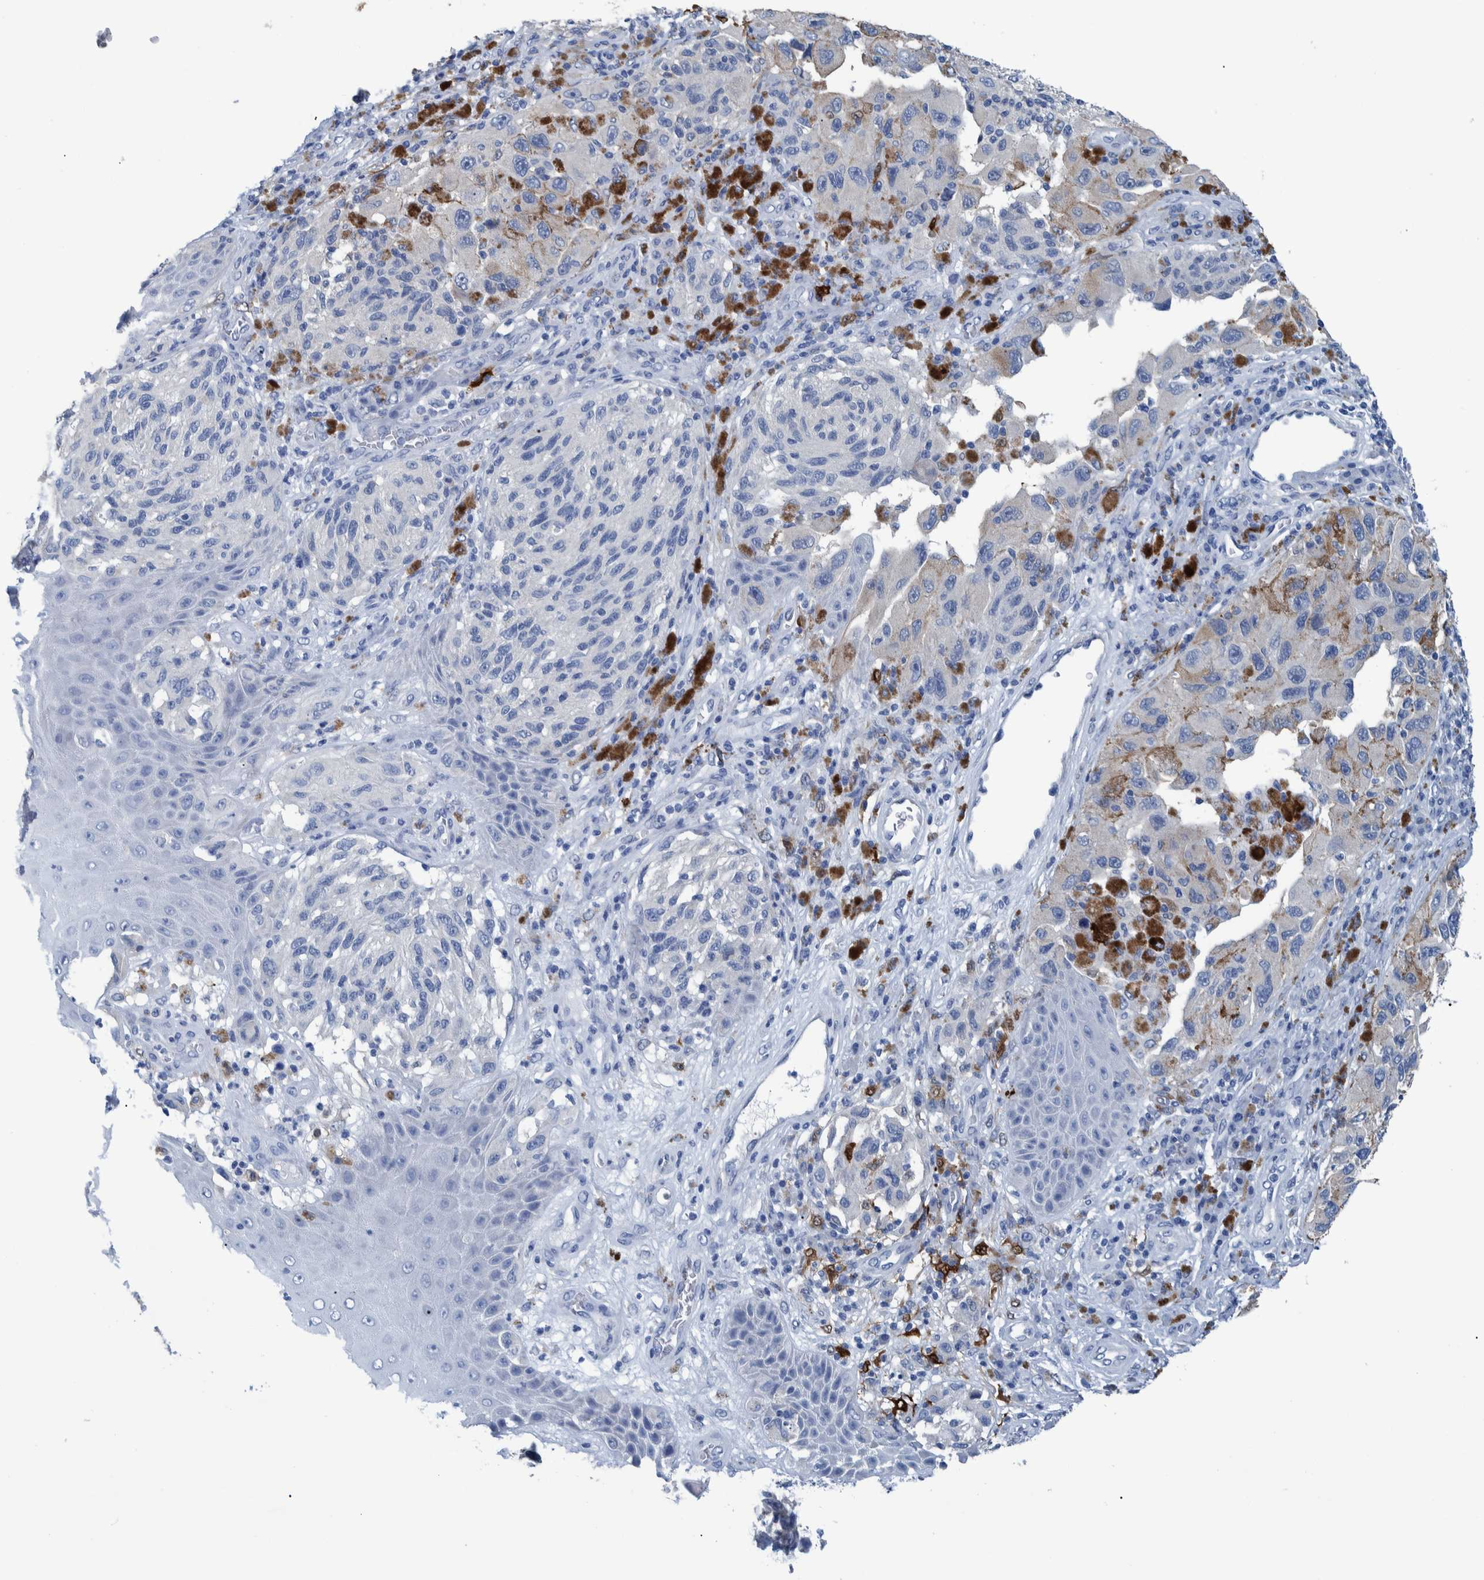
{"staining": {"intensity": "negative", "quantity": "none", "location": "none"}, "tissue": "melanoma", "cell_type": "Tumor cells", "image_type": "cancer", "snomed": [{"axis": "morphology", "description": "Malignant melanoma, NOS"}, {"axis": "topography", "description": "Skin"}], "caption": "DAB (3,3'-diaminobenzidine) immunohistochemical staining of malignant melanoma demonstrates no significant staining in tumor cells.", "gene": "IDO1", "patient": {"sex": "female", "age": 73}}